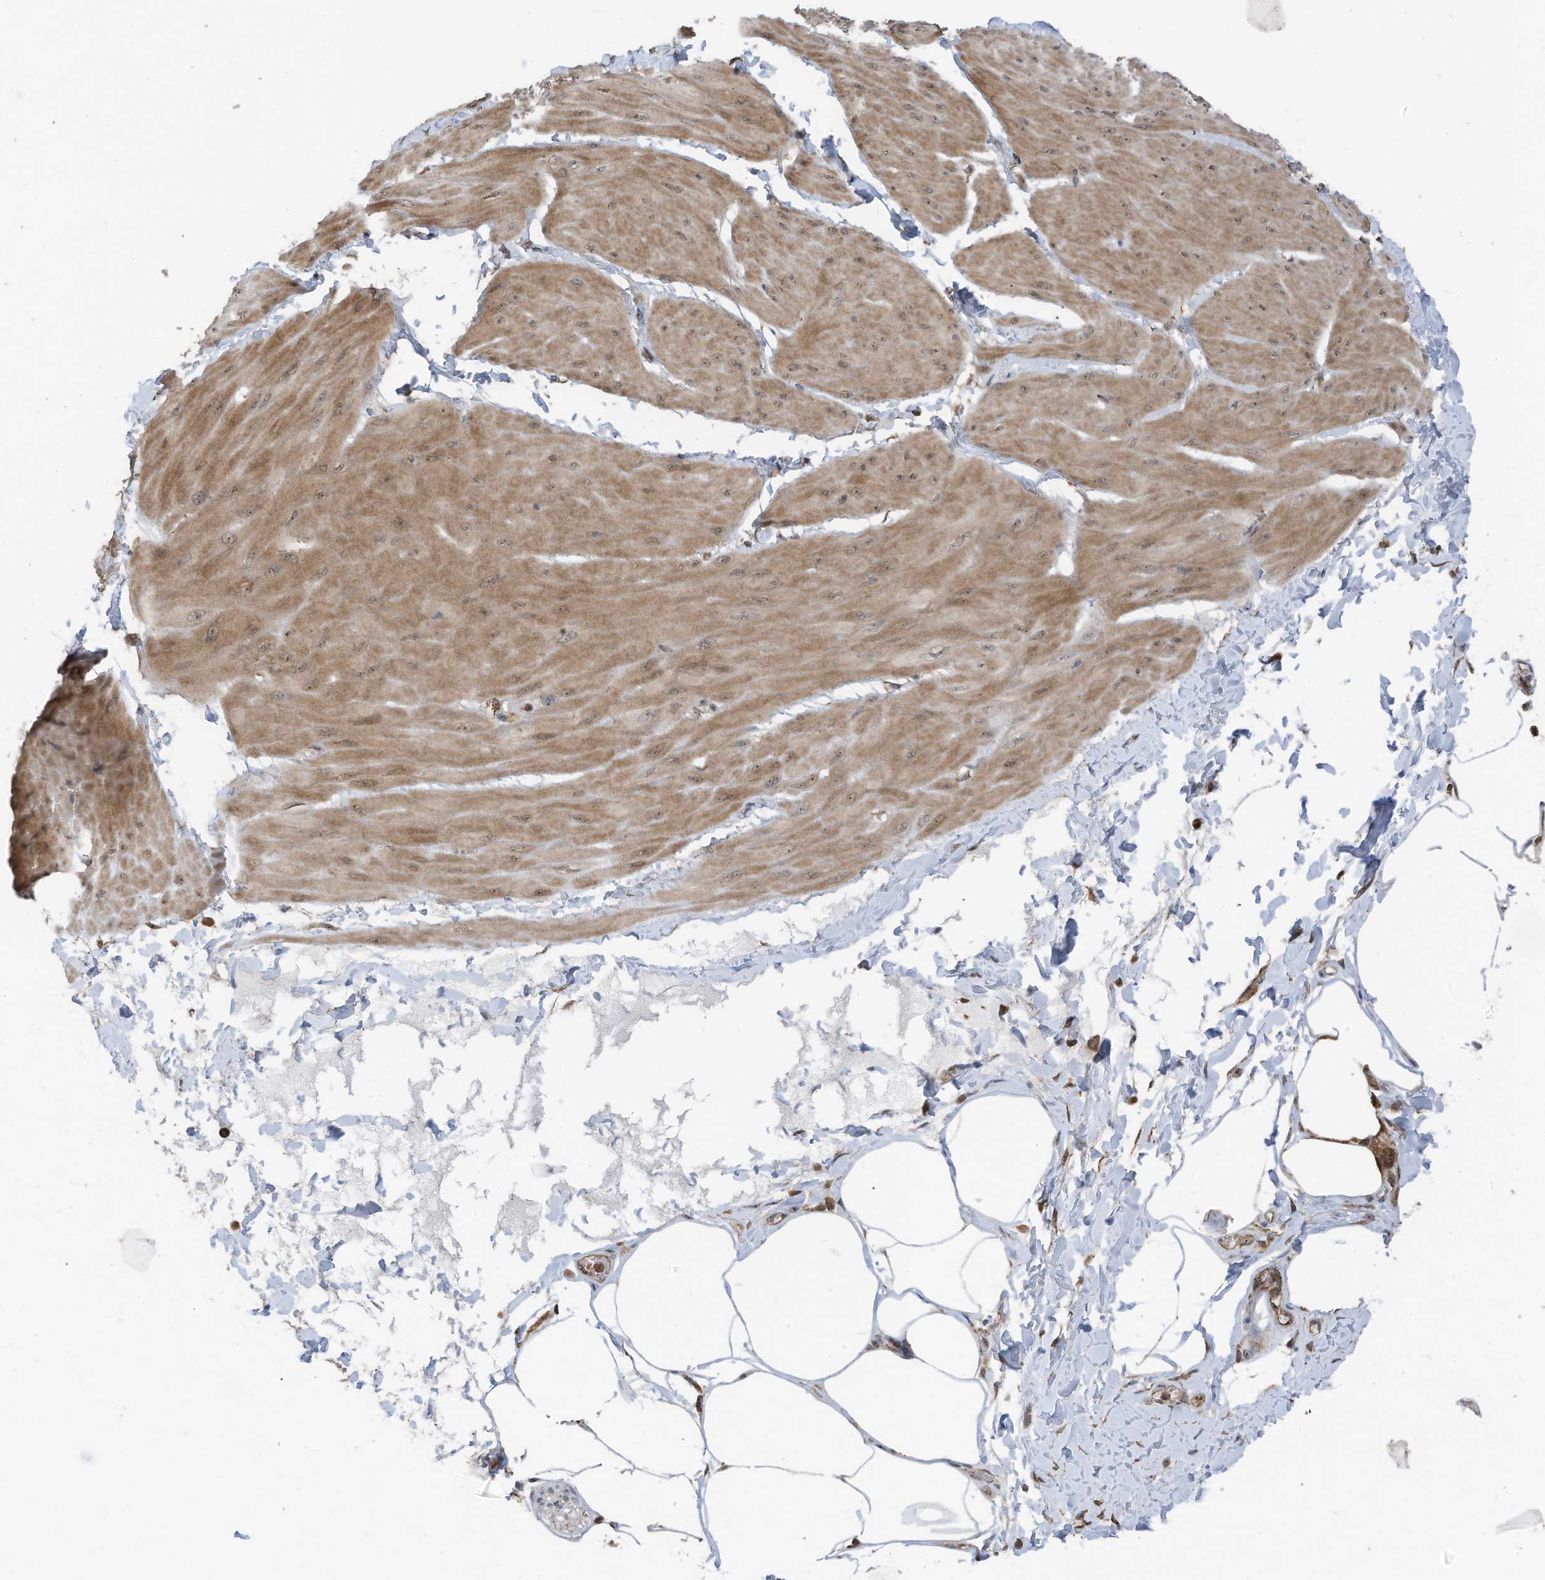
{"staining": {"intensity": "weak", "quantity": ">75%", "location": "cytoplasmic/membranous,nuclear"}, "tissue": "smooth muscle", "cell_type": "Smooth muscle cells", "image_type": "normal", "snomed": [{"axis": "morphology", "description": "Urothelial carcinoma, High grade"}, {"axis": "topography", "description": "Urinary bladder"}], "caption": "Human smooth muscle stained with a brown dye displays weak cytoplasmic/membranous,nuclear positive expression in approximately >75% of smooth muscle cells.", "gene": "ERLEC1", "patient": {"sex": "male", "age": 46}}